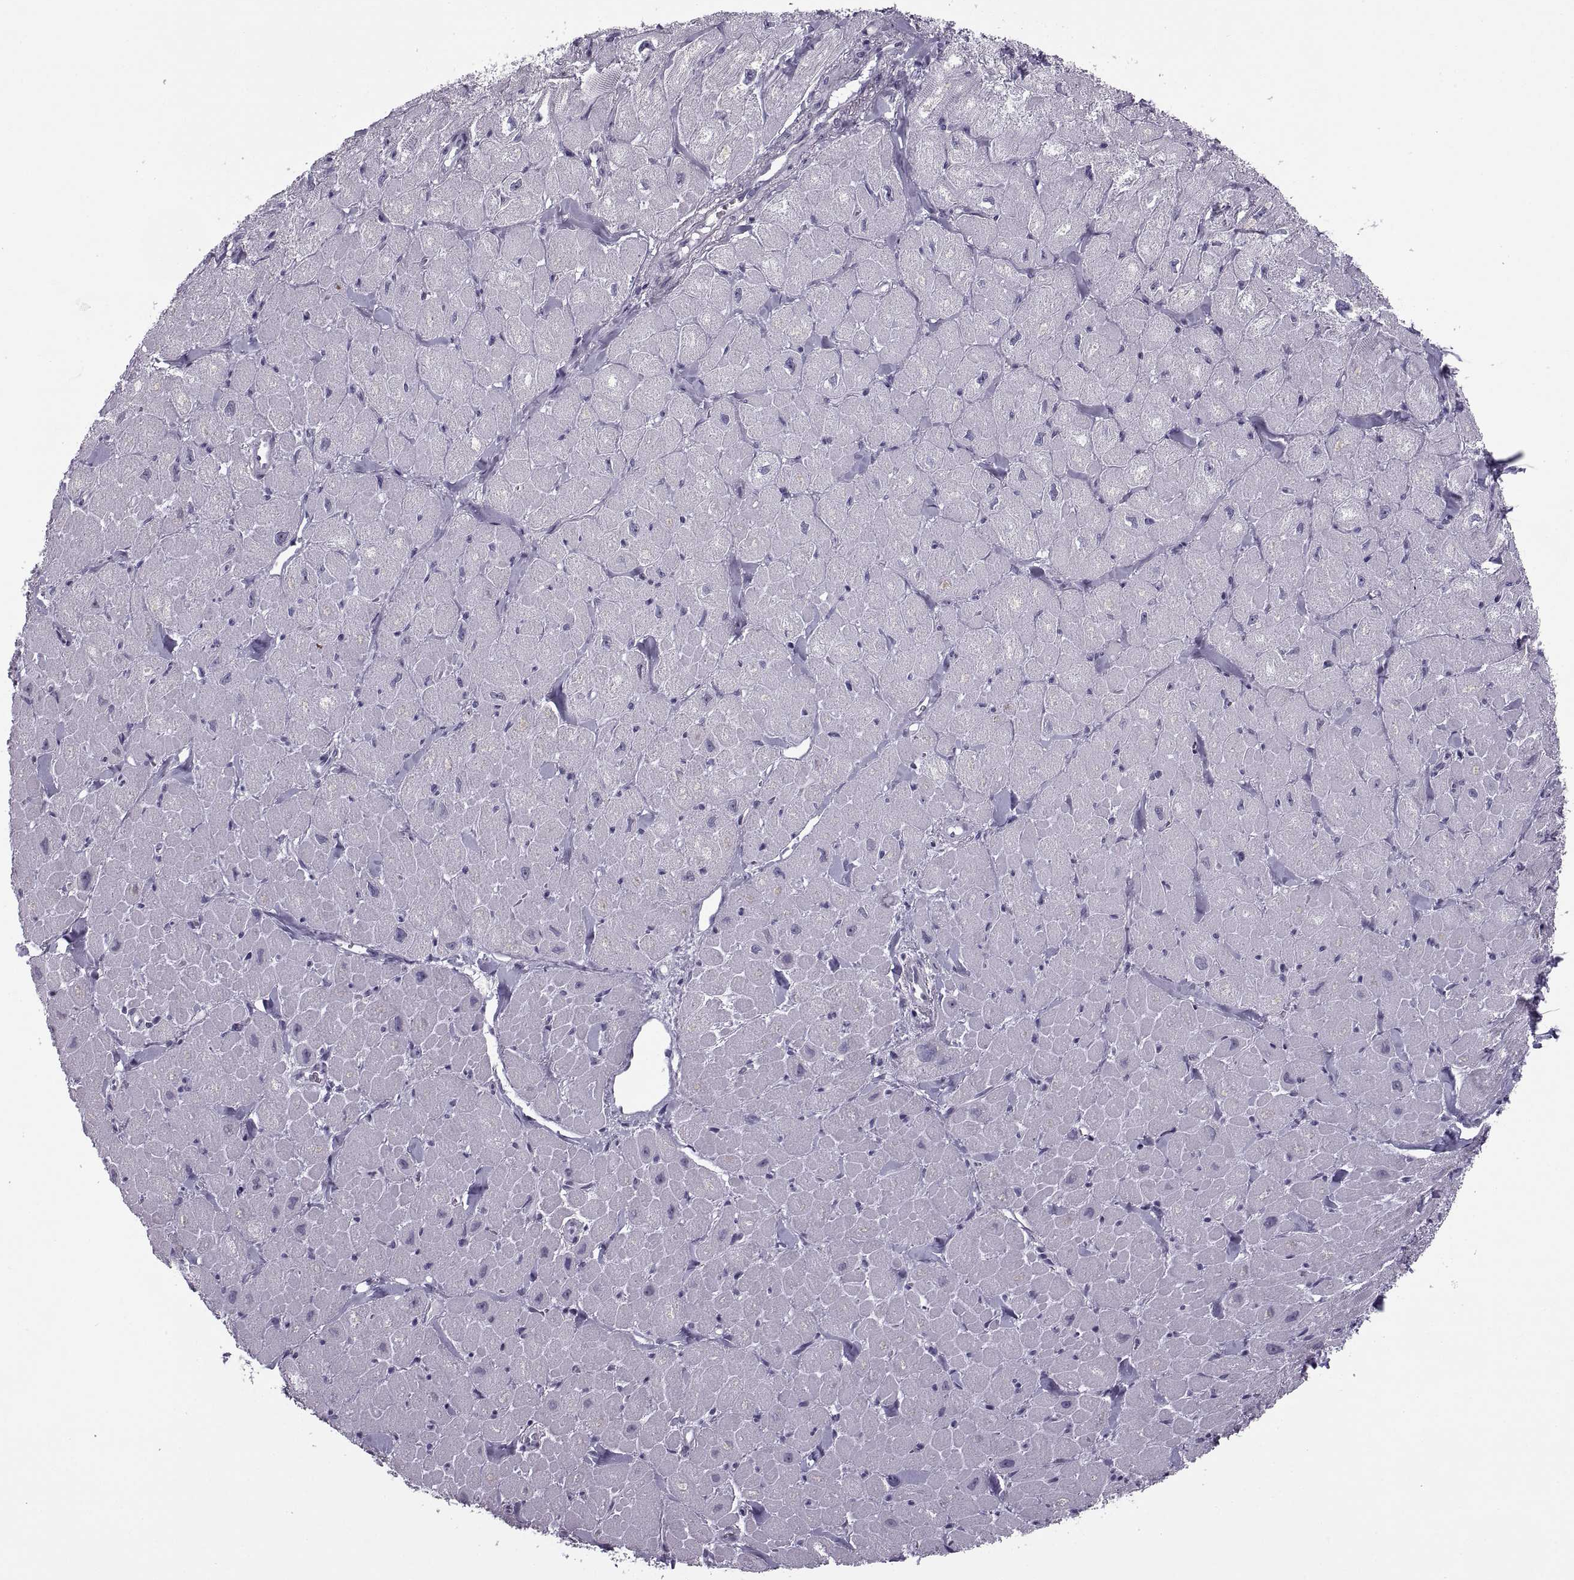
{"staining": {"intensity": "negative", "quantity": "none", "location": "none"}, "tissue": "heart muscle", "cell_type": "Cardiomyocytes", "image_type": "normal", "snomed": [{"axis": "morphology", "description": "Normal tissue, NOS"}, {"axis": "topography", "description": "Heart"}], "caption": "DAB (3,3'-diaminobenzidine) immunohistochemical staining of unremarkable heart muscle exhibits no significant expression in cardiomyocytes.", "gene": "TBC1D3B", "patient": {"sex": "male", "age": 60}}